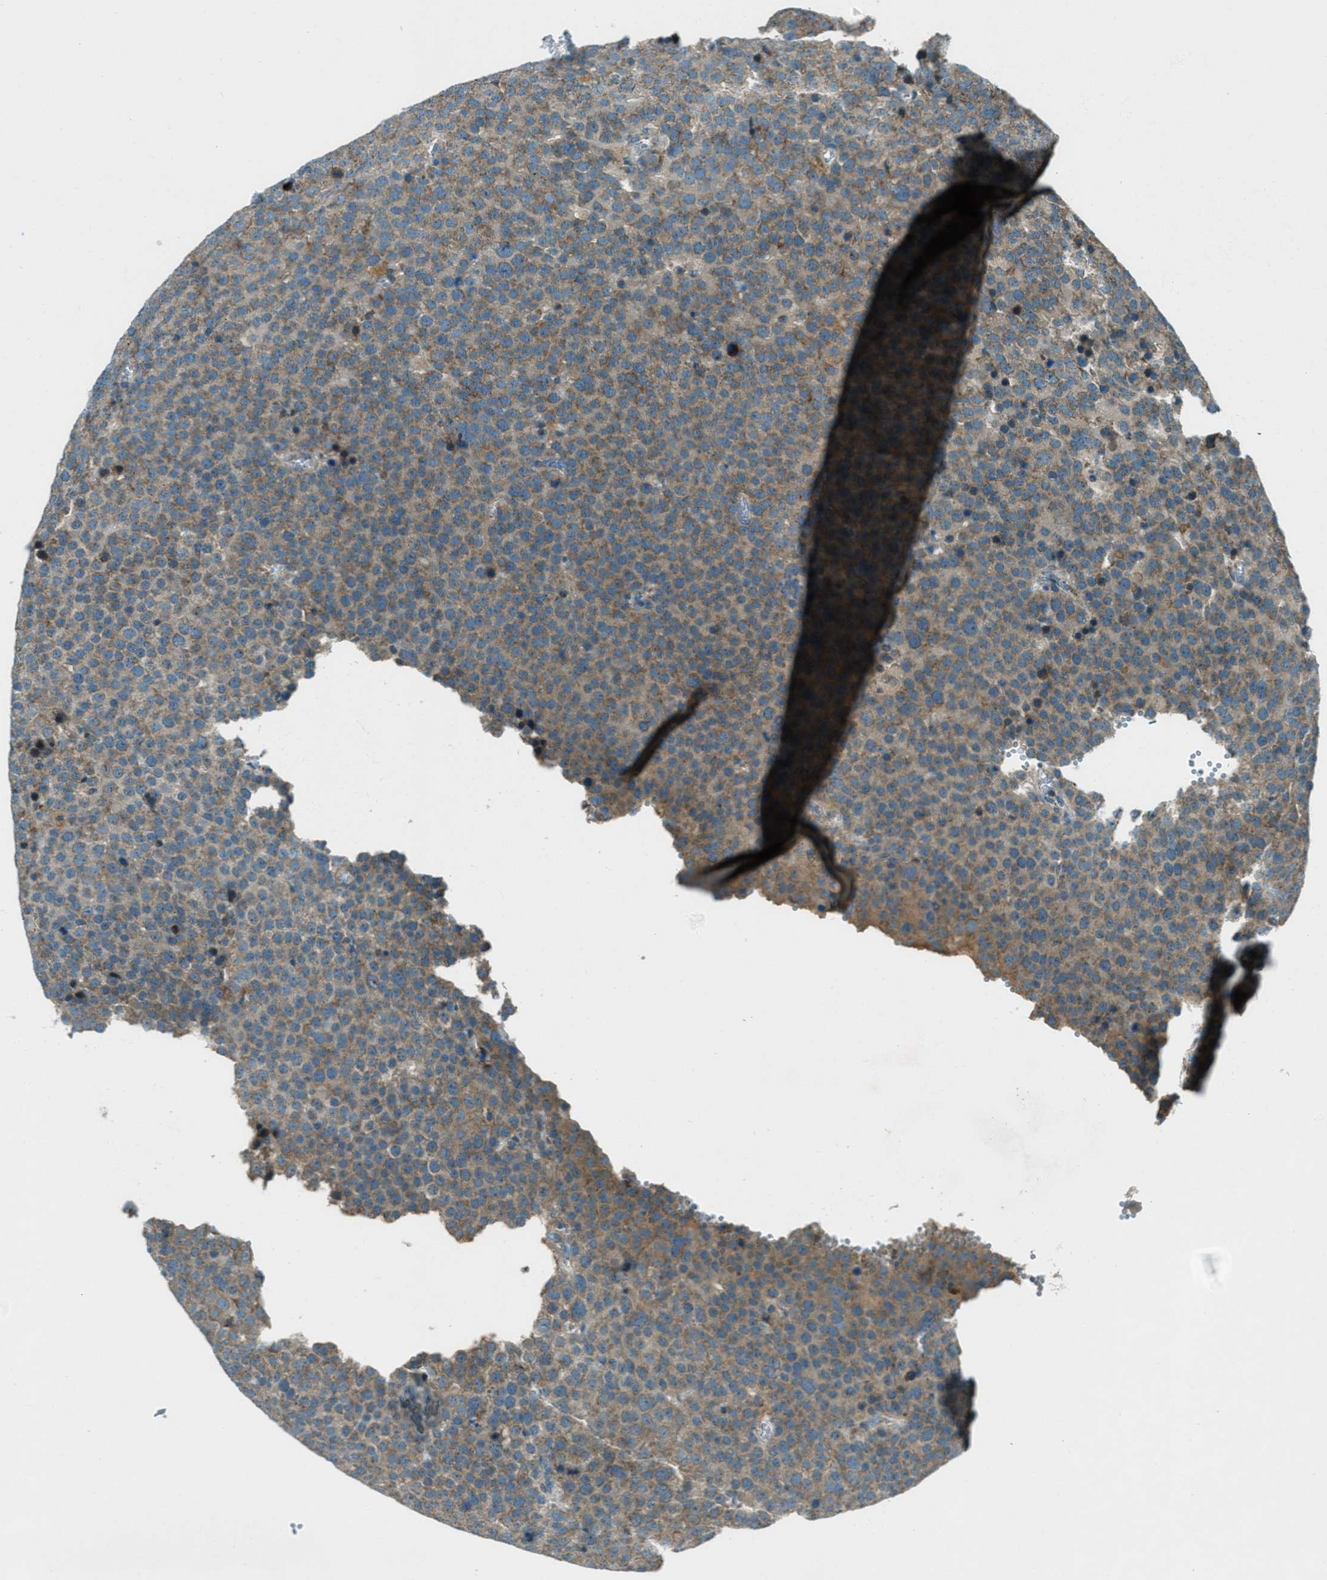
{"staining": {"intensity": "moderate", "quantity": ">75%", "location": "cytoplasmic/membranous"}, "tissue": "testis cancer", "cell_type": "Tumor cells", "image_type": "cancer", "snomed": [{"axis": "morphology", "description": "Normal tissue, NOS"}, {"axis": "morphology", "description": "Seminoma, NOS"}, {"axis": "topography", "description": "Testis"}], "caption": "Tumor cells demonstrate medium levels of moderate cytoplasmic/membranous staining in about >75% of cells in seminoma (testis).", "gene": "FAR1", "patient": {"sex": "male", "age": 71}}